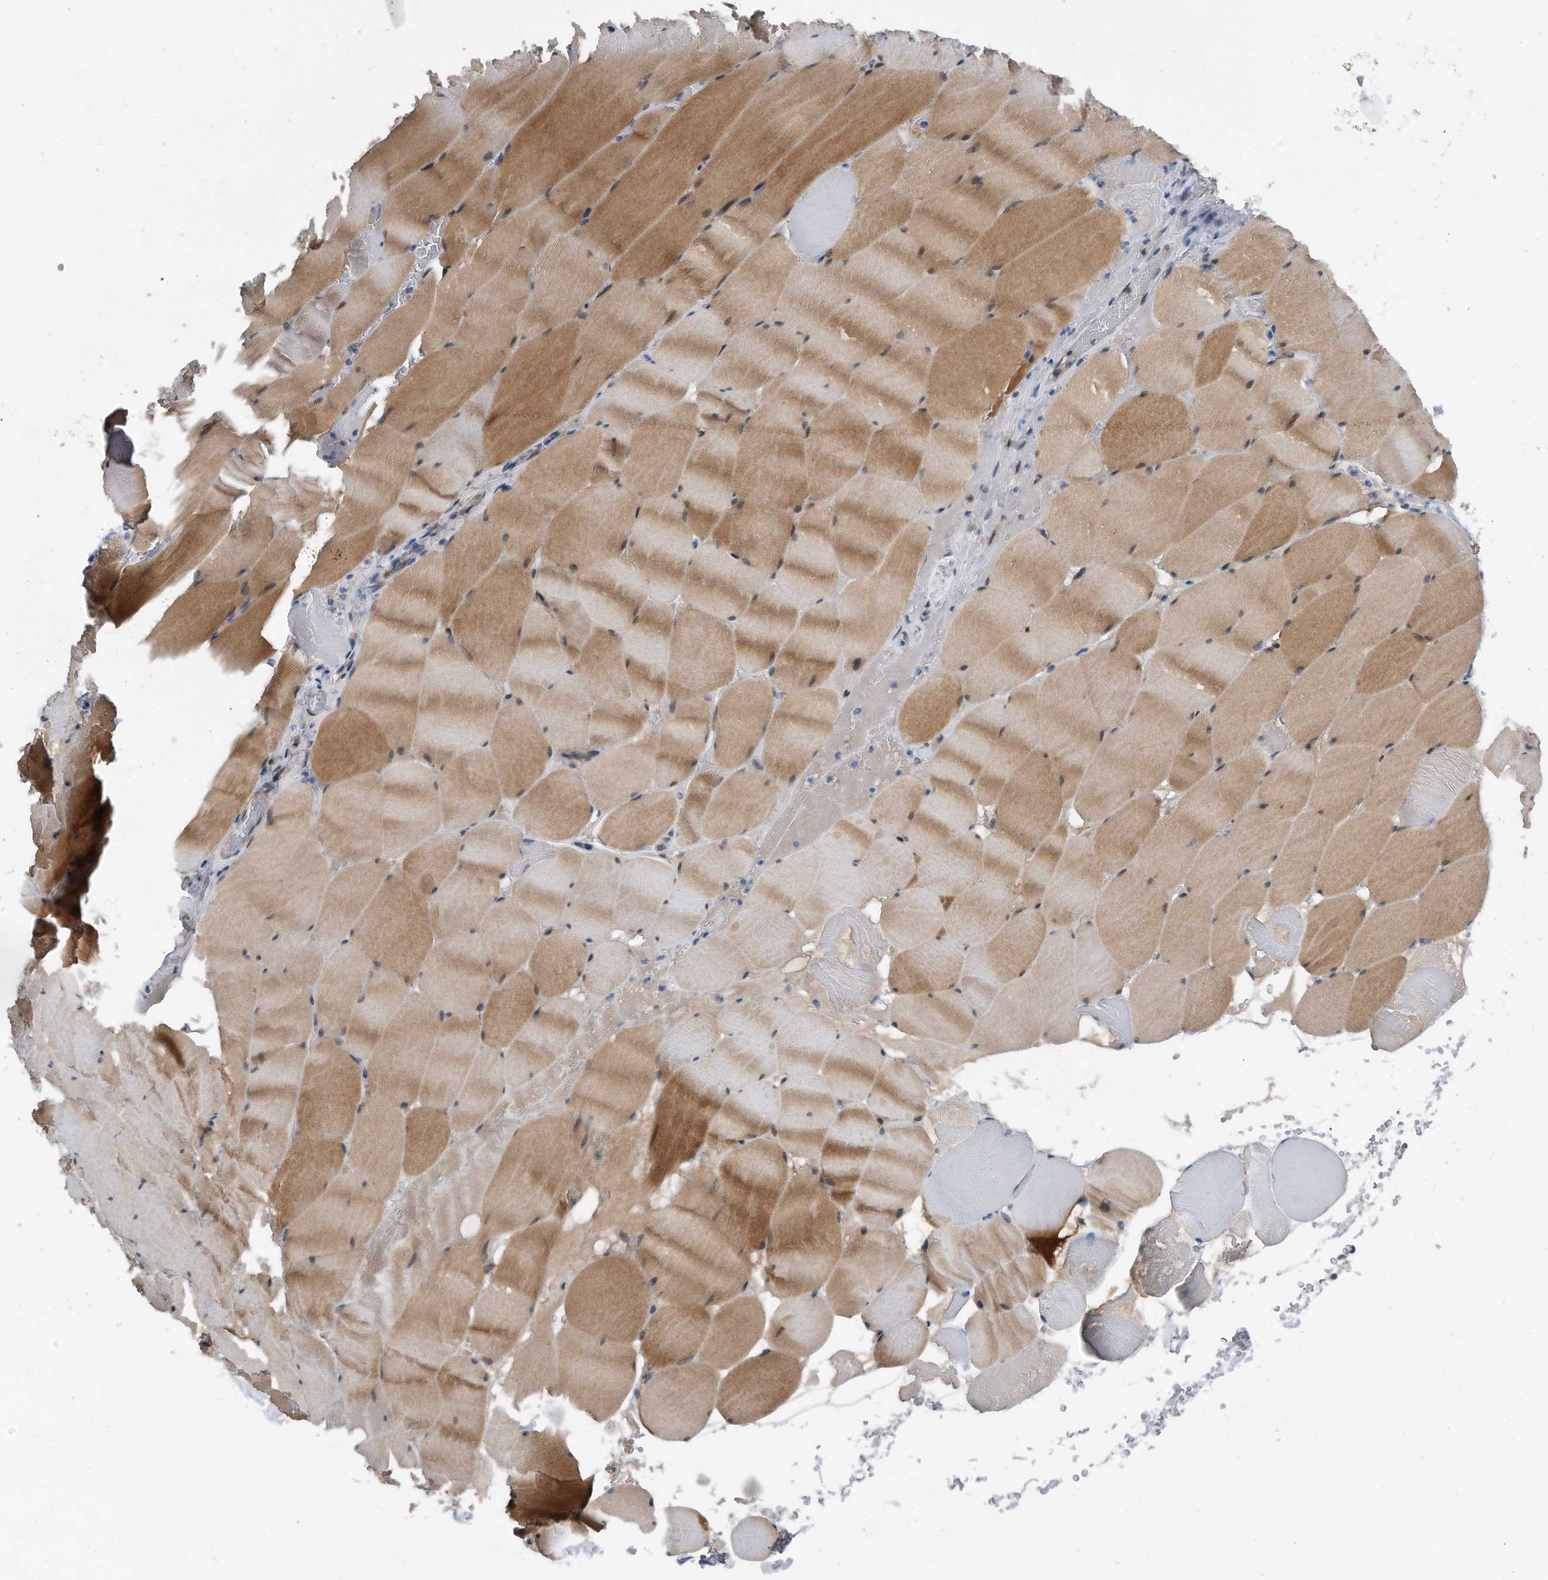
{"staining": {"intensity": "strong", "quantity": ">75%", "location": "cytoplasmic/membranous,nuclear"}, "tissue": "skeletal muscle", "cell_type": "Myocytes", "image_type": "normal", "snomed": [{"axis": "morphology", "description": "Normal tissue, NOS"}, {"axis": "topography", "description": "Skeletal muscle"}], "caption": "IHC image of unremarkable human skeletal muscle stained for a protein (brown), which reveals high levels of strong cytoplasmic/membranous,nuclear staining in approximately >75% of myocytes.", "gene": "MAP2K6", "patient": {"sex": "male", "age": 62}}